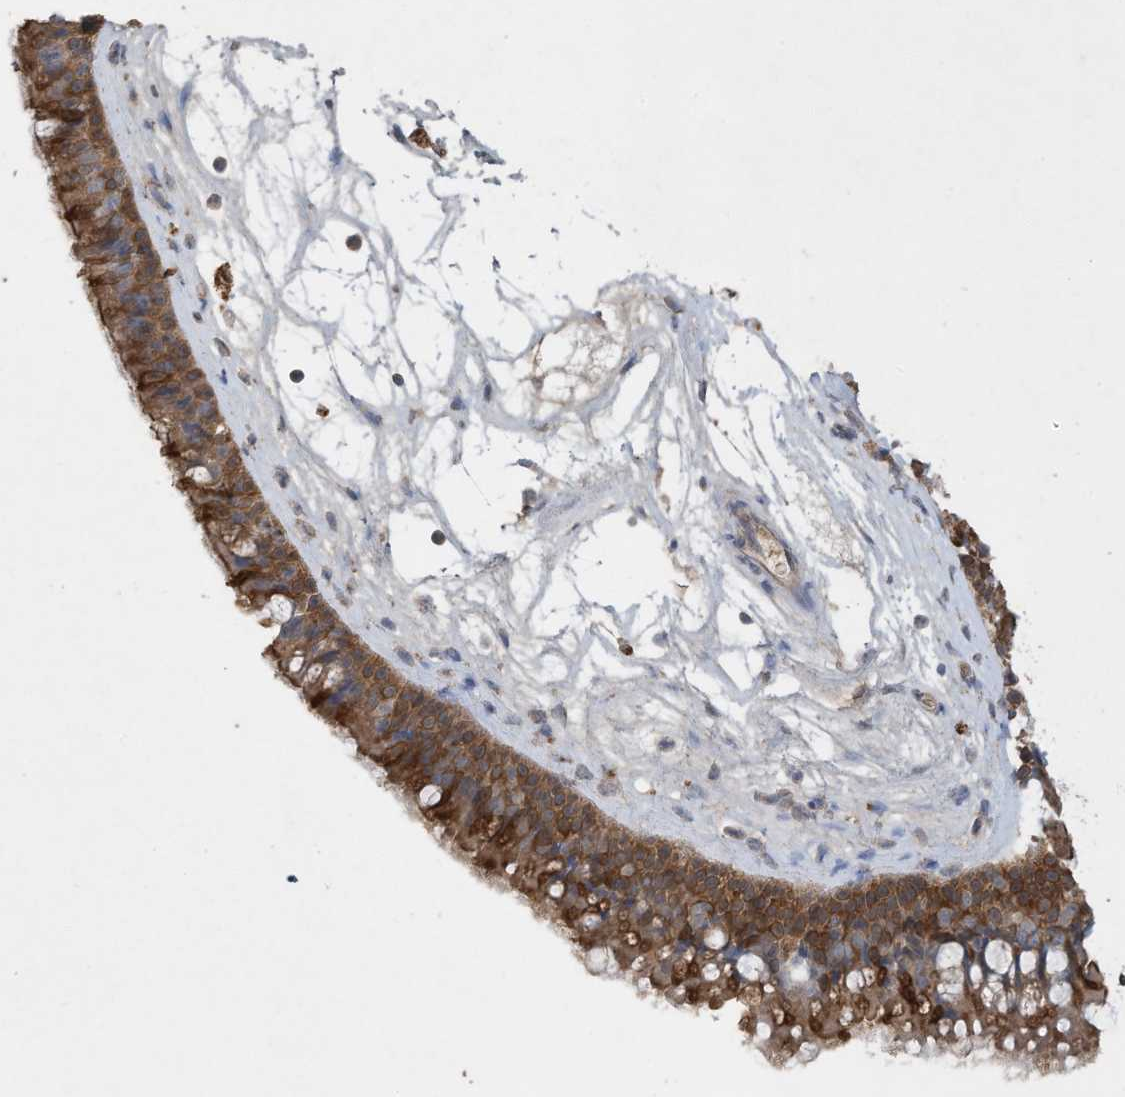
{"staining": {"intensity": "moderate", "quantity": ">75%", "location": "cytoplasmic/membranous"}, "tissue": "nasopharynx", "cell_type": "Respiratory epithelial cells", "image_type": "normal", "snomed": [{"axis": "morphology", "description": "Normal tissue, NOS"}, {"axis": "topography", "description": "Nasopharynx"}], "caption": "Protein expression analysis of unremarkable human nasopharynx reveals moderate cytoplasmic/membranous positivity in about >75% of respiratory epithelial cells. Using DAB (3,3'-diaminobenzidine) (brown) and hematoxylin (blue) stains, captured at high magnification using brightfield microscopy.", "gene": "CAPN13", "patient": {"sex": "male", "age": 64}}